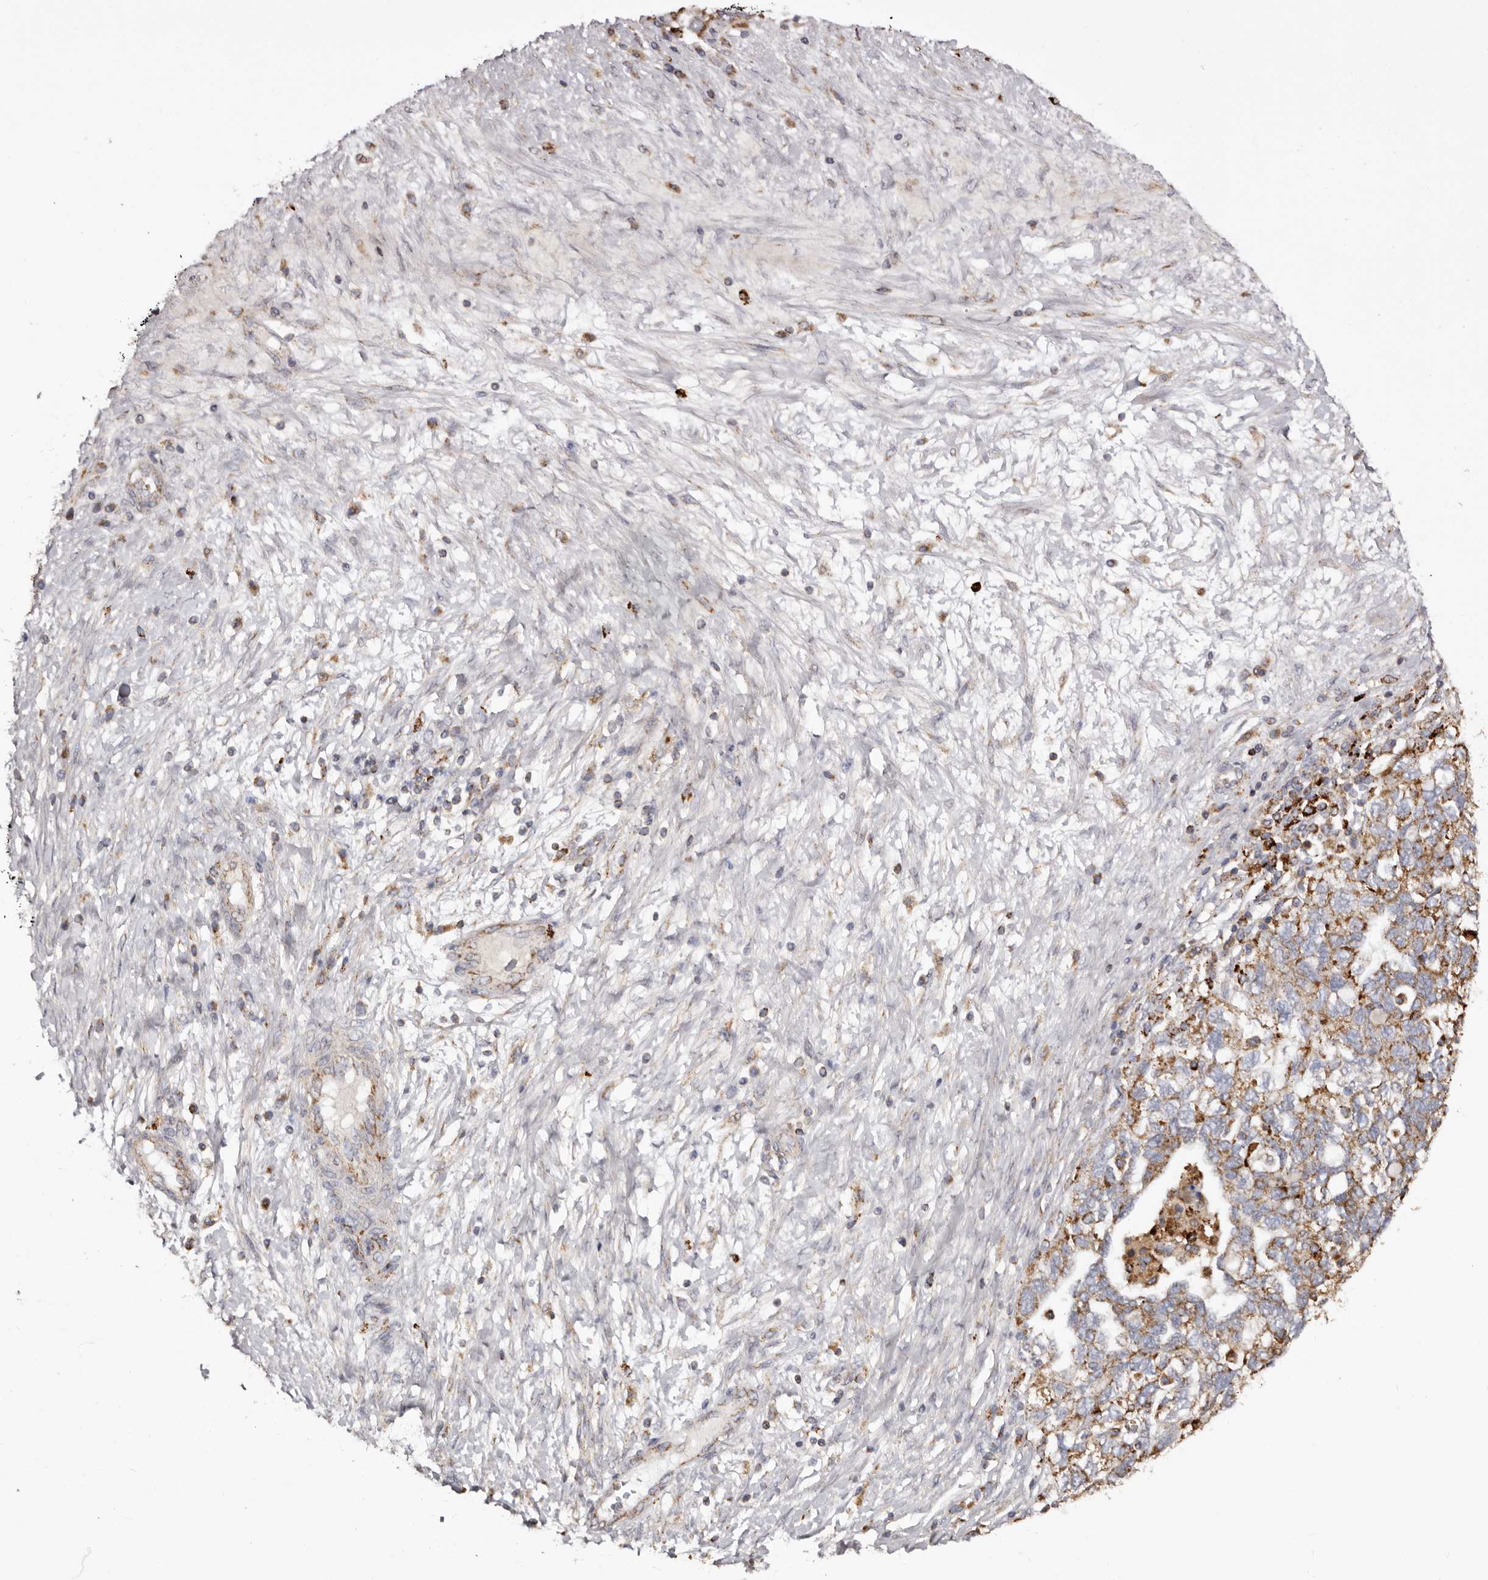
{"staining": {"intensity": "moderate", "quantity": ">75%", "location": "cytoplasmic/membranous"}, "tissue": "ovarian cancer", "cell_type": "Tumor cells", "image_type": "cancer", "snomed": [{"axis": "morphology", "description": "Carcinoma, NOS"}, {"axis": "morphology", "description": "Cystadenocarcinoma, serous, NOS"}, {"axis": "topography", "description": "Ovary"}], "caption": "Human ovarian cancer (carcinoma) stained with a protein marker demonstrates moderate staining in tumor cells.", "gene": "MECR", "patient": {"sex": "female", "age": 69}}